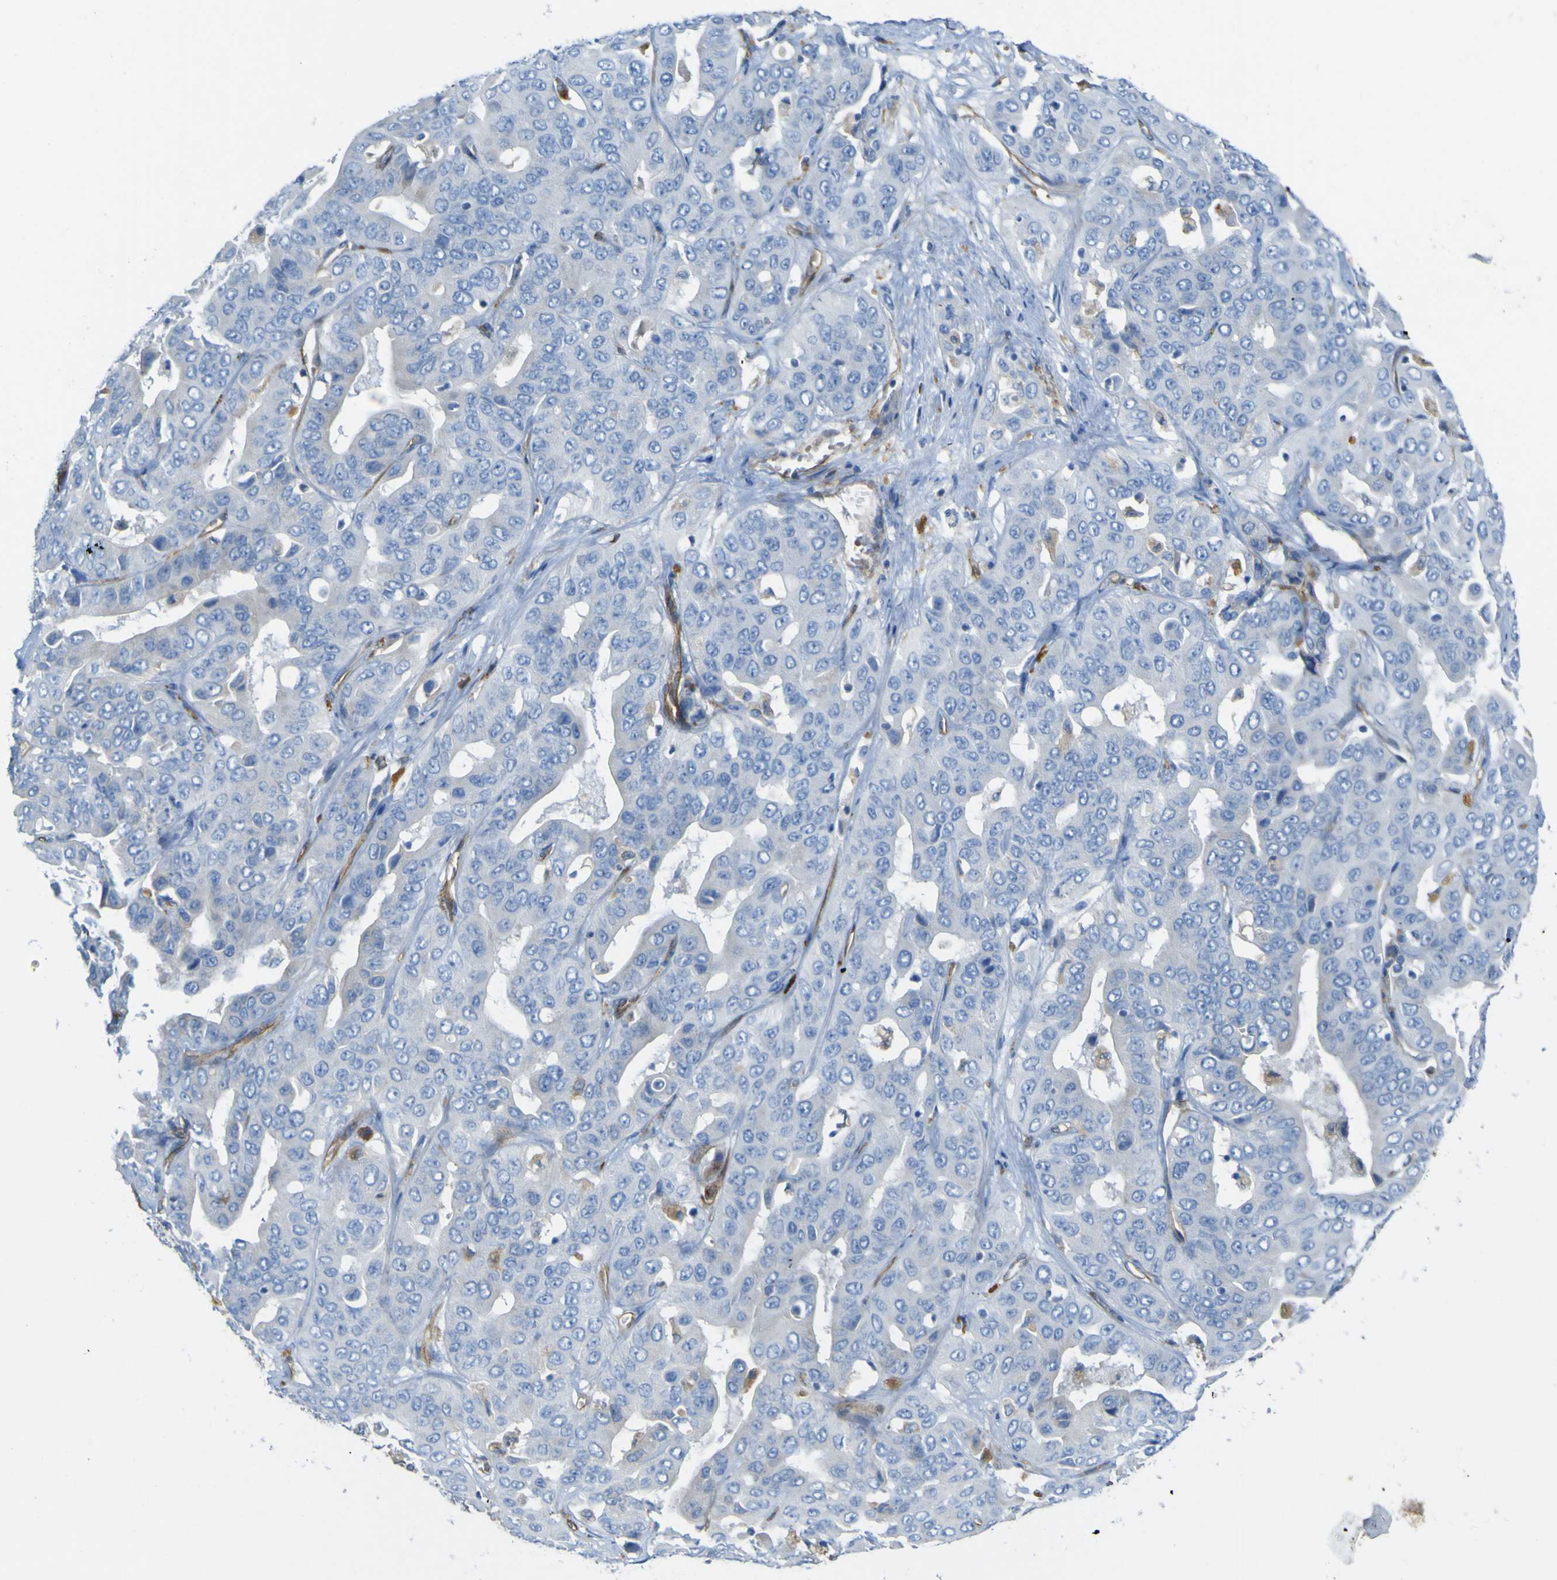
{"staining": {"intensity": "negative", "quantity": "none", "location": "none"}, "tissue": "liver cancer", "cell_type": "Tumor cells", "image_type": "cancer", "snomed": [{"axis": "morphology", "description": "Cholangiocarcinoma"}, {"axis": "topography", "description": "Liver"}], "caption": "DAB (3,3'-diaminobenzidine) immunohistochemical staining of human cholangiocarcinoma (liver) shows no significant staining in tumor cells. (Immunohistochemistry (ihc), brightfield microscopy, high magnification).", "gene": "CD93", "patient": {"sex": "female", "age": 52}}